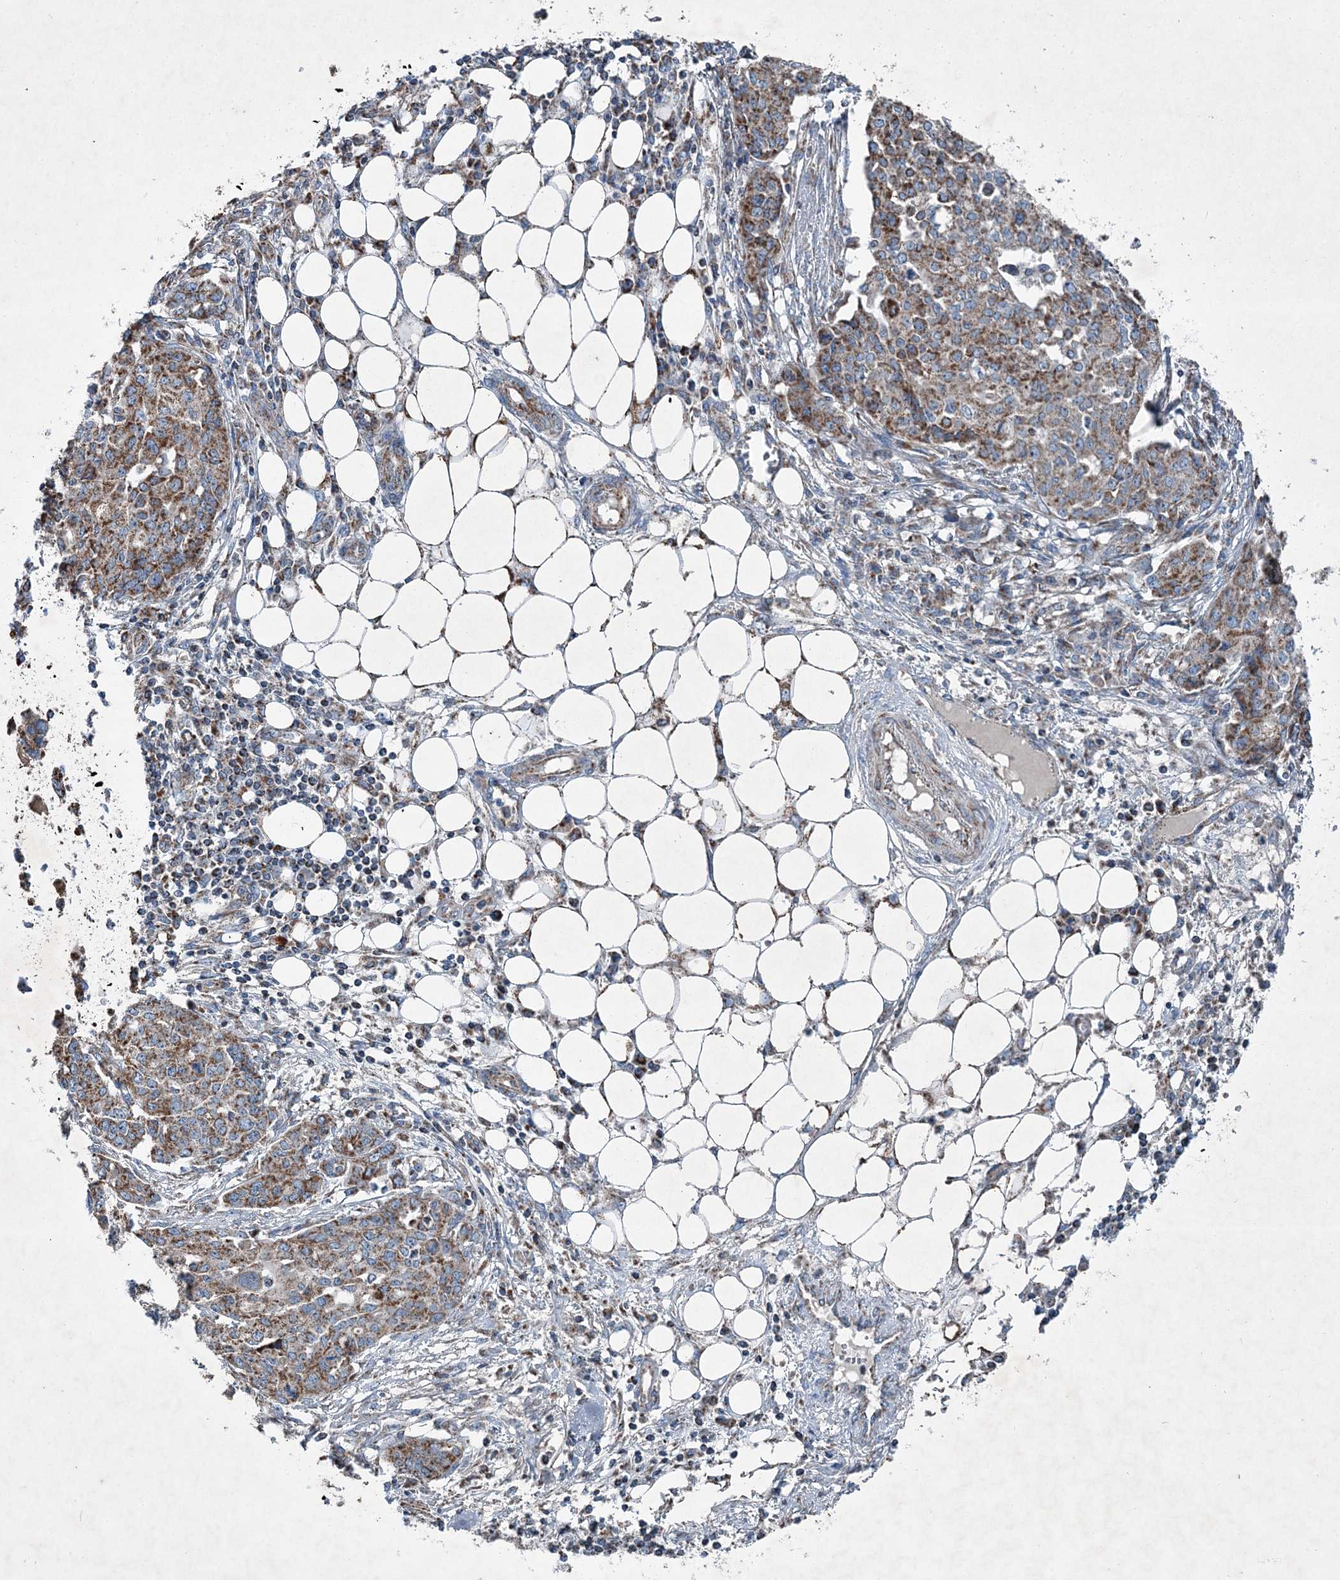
{"staining": {"intensity": "moderate", "quantity": ">75%", "location": "cytoplasmic/membranous"}, "tissue": "ovarian cancer", "cell_type": "Tumor cells", "image_type": "cancer", "snomed": [{"axis": "morphology", "description": "Cystadenocarcinoma, serous, NOS"}, {"axis": "topography", "description": "Soft tissue"}, {"axis": "topography", "description": "Ovary"}], "caption": "Protein analysis of ovarian serous cystadenocarcinoma tissue reveals moderate cytoplasmic/membranous expression in about >75% of tumor cells.", "gene": "SPAG16", "patient": {"sex": "female", "age": 57}}